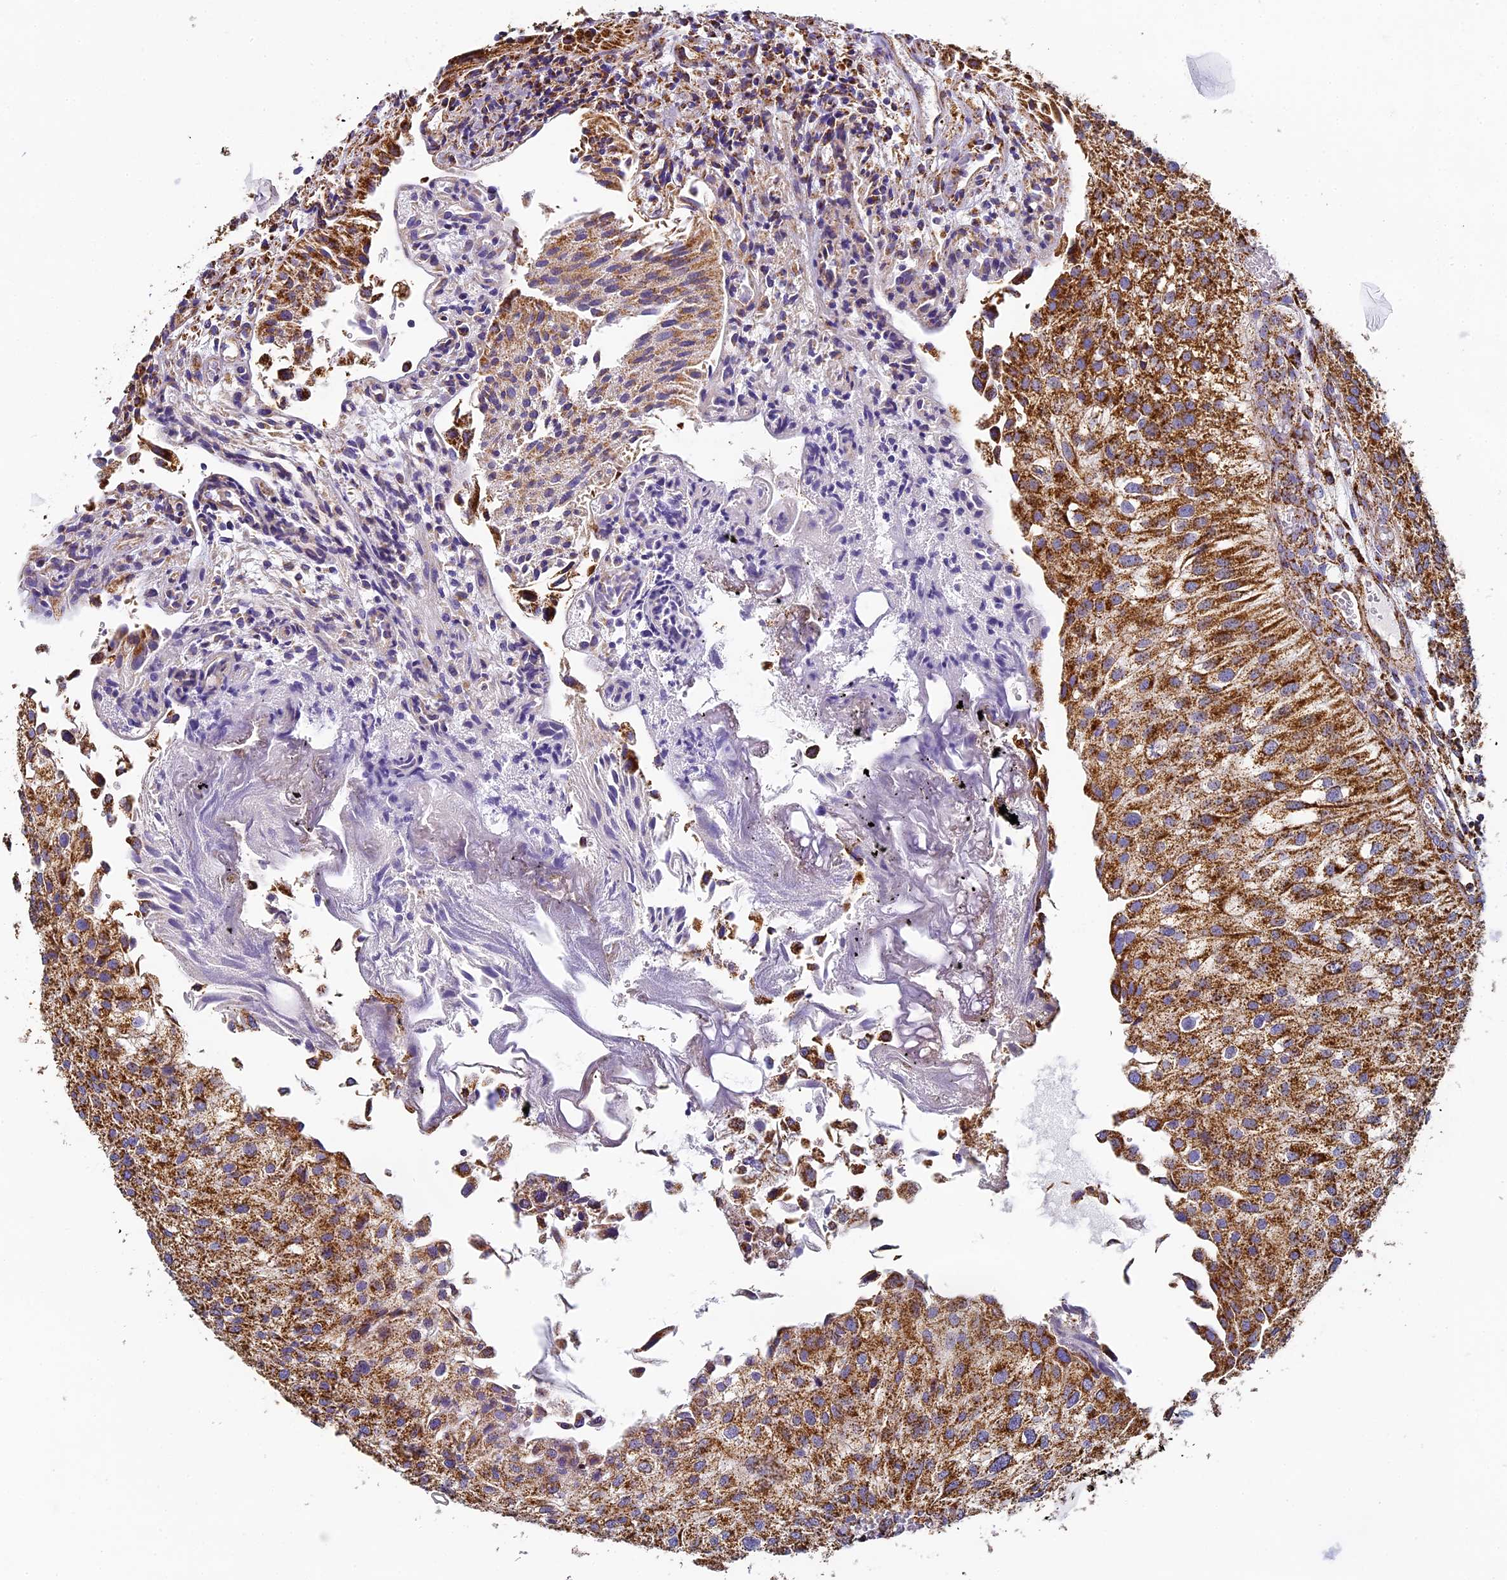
{"staining": {"intensity": "strong", "quantity": ">75%", "location": "cytoplasmic/membranous"}, "tissue": "urothelial cancer", "cell_type": "Tumor cells", "image_type": "cancer", "snomed": [{"axis": "morphology", "description": "Urothelial carcinoma, Low grade"}, {"axis": "topography", "description": "Urinary bladder"}], "caption": "IHC histopathology image of neoplastic tissue: human urothelial cancer stained using immunohistochemistry demonstrates high levels of strong protein expression localized specifically in the cytoplasmic/membranous of tumor cells, appearing as a cytoplasmic/membranous brown color.", "gene": "STK17A", "patient": {"sex": "female", "age": 89}}